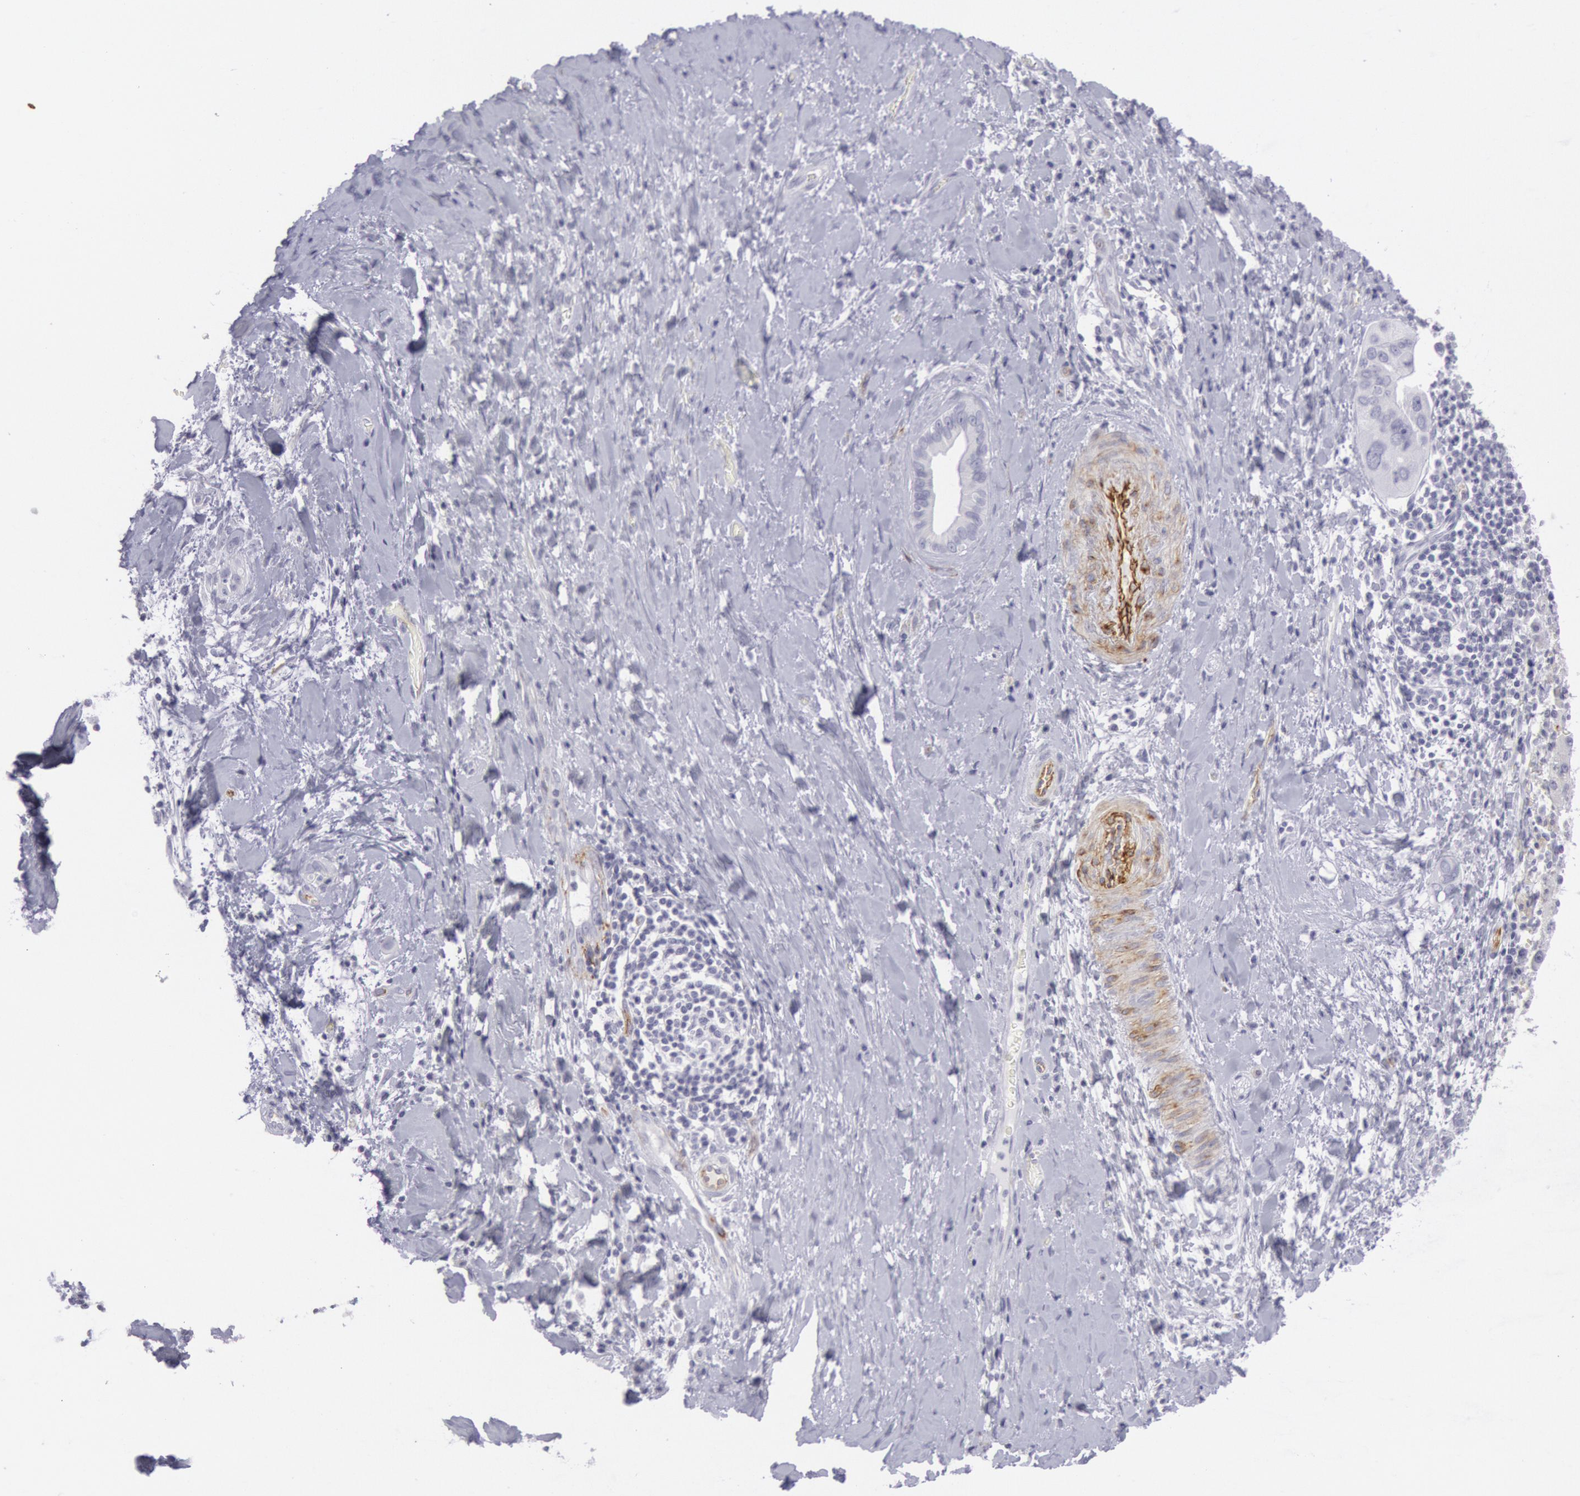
{"staining": {"intensity": "negative", "quantity": "none", "location": "none"}, "tissue": "liver cancer", "cell_type": "Tumor cells", "image_type": "cancer", "snomed": [{"axis": "morphology", "description": "Cholangiocarcinoma"}, {"axis": "topography", "description": "Liver"}], "caption": "Tumor cells show no significant protein positivity in liver cholangiocarcinoma.", "gene": "CDH13", "patient": {"sex": "female", "age": 65}}